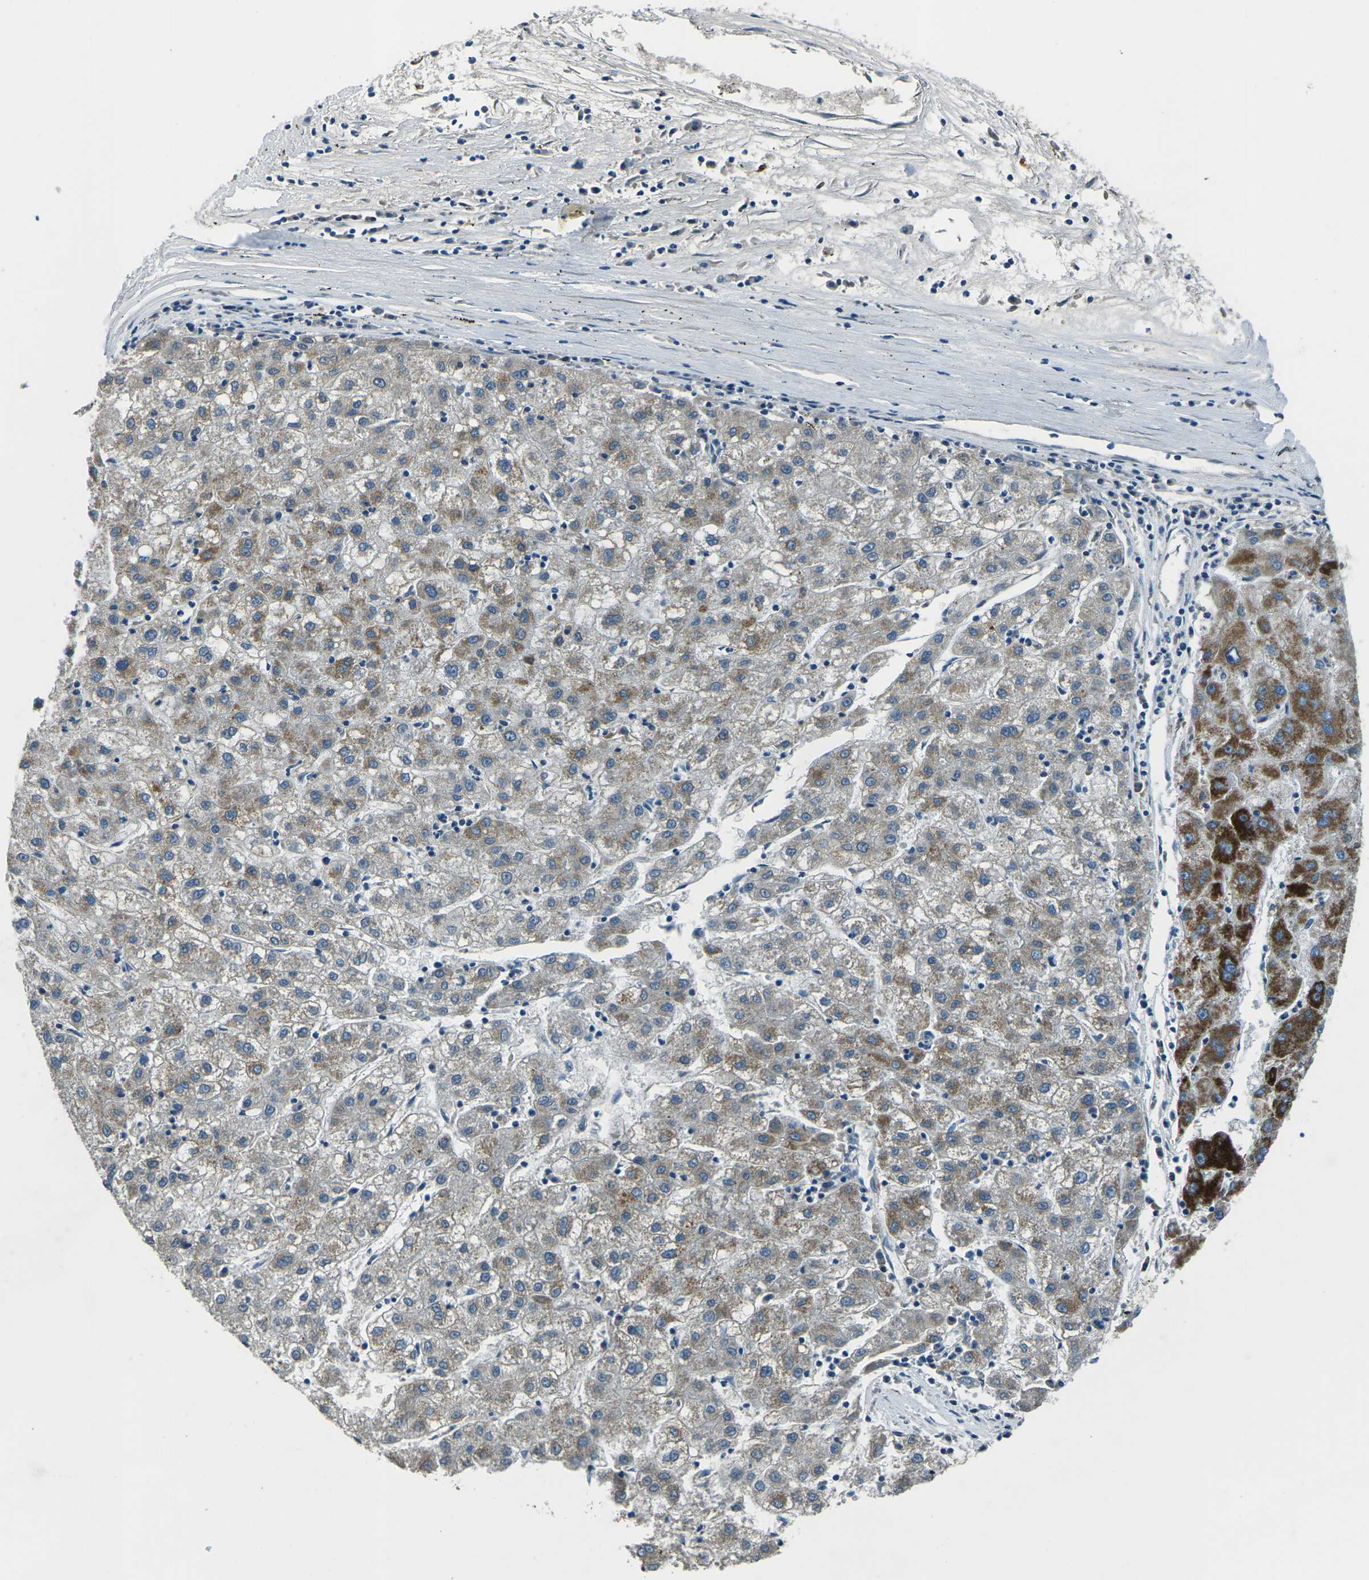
{"staining": {"intensity": "strong", "quantity": "25%-75%", "location": "cytoplasmic/membranous"}, "tissue": "liver cancer", "cell_type": "Tumor cells", "image_type": "cancer", "snomed": [{"axis": "morphology", "description": "Carcinoma, Hepatocellular, NOS"}, {"axis": "topography", "description": "Liver"}], "caption": "Protein expression analysis of liver cancer (hepatocellular carcinoma) demonstrates strong cytoplasmic/membranous positivity in approximately 25%-75% of tumor cells. (DAB (3,3'-diaminobenzidine) IHC, brown staining for protein, blue staining for nuclei).", "gene": "AFAP1", "patient": {"sex": "male", "age": 72}}